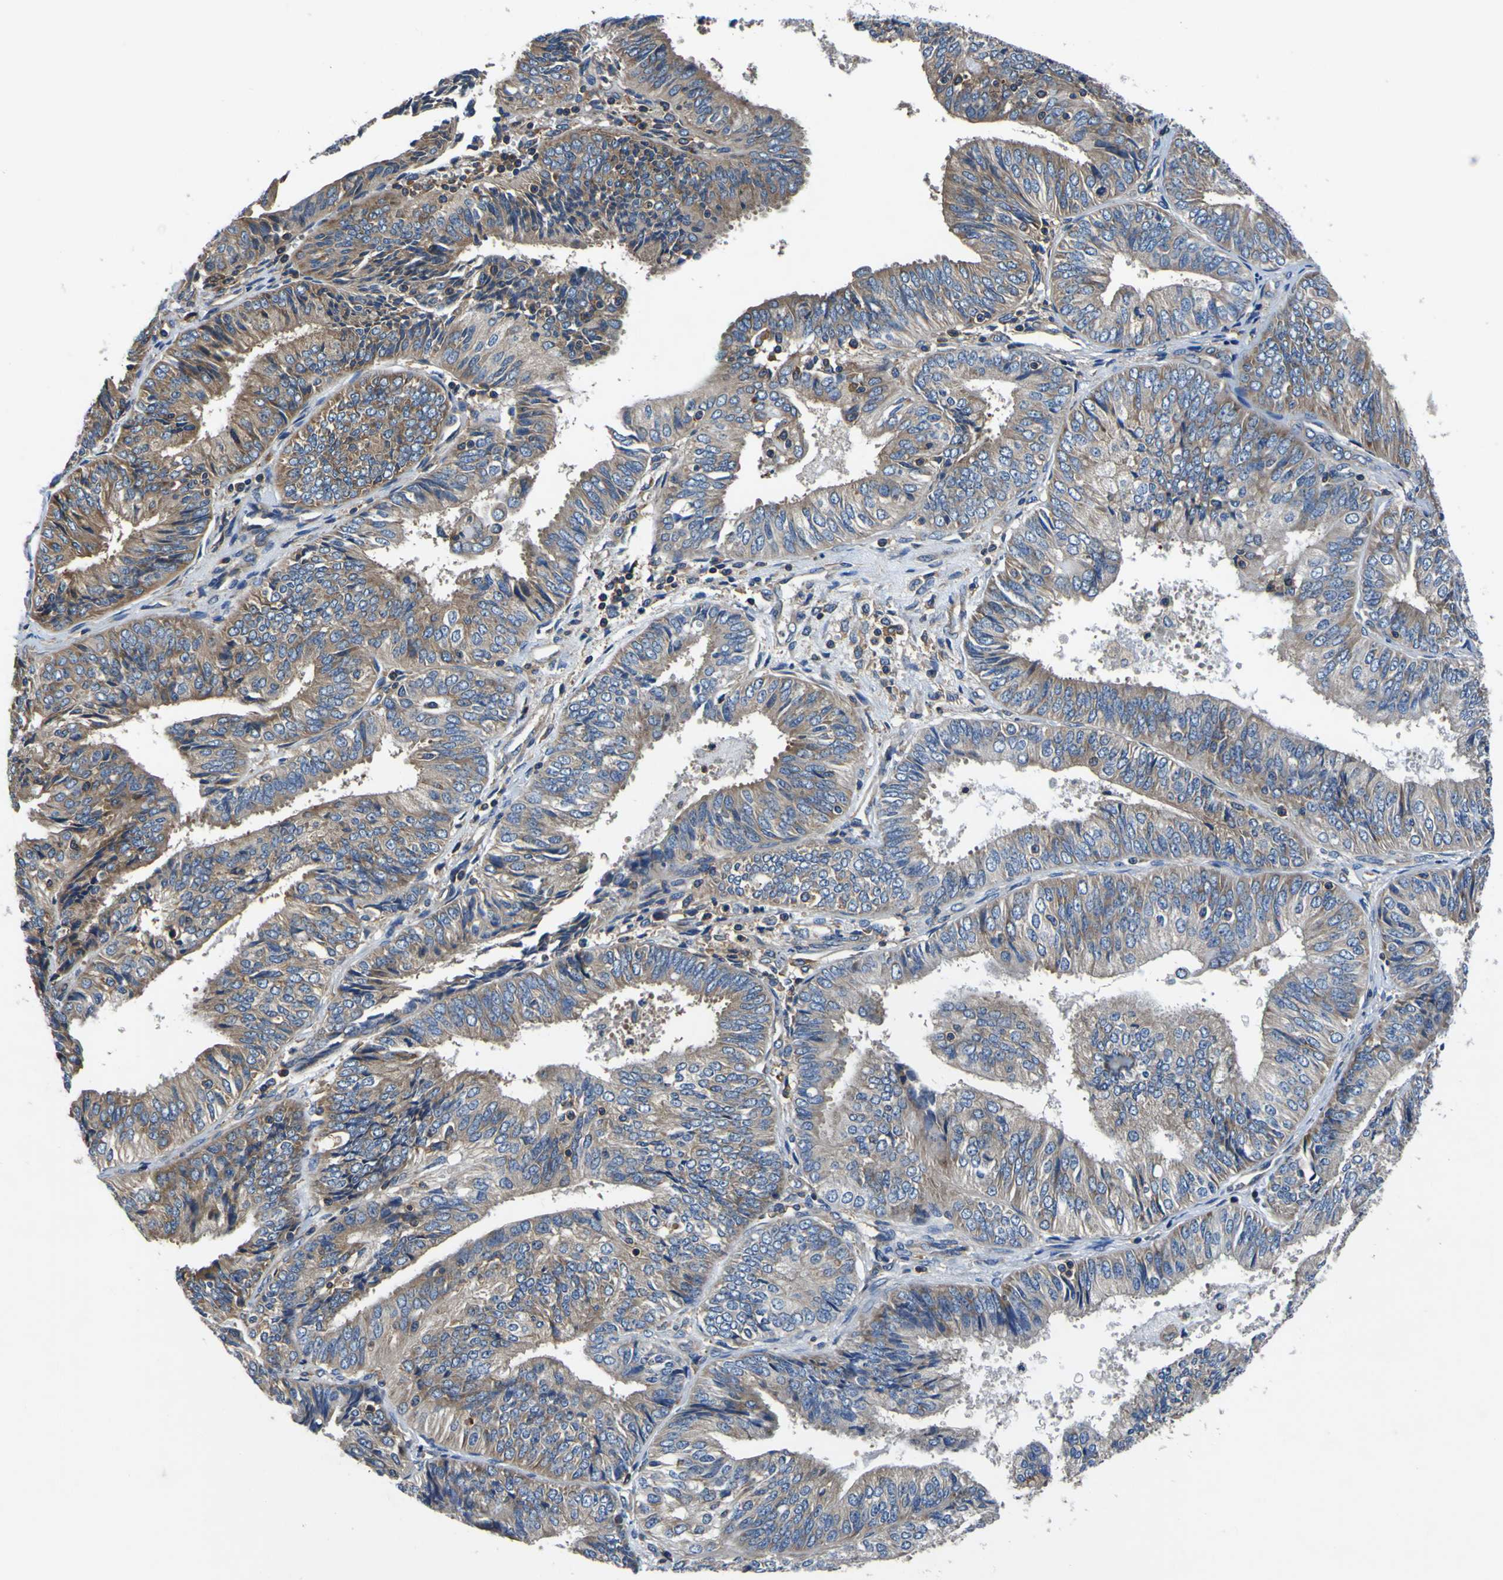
{"staining": {"intensity": "moderate", "quantity": "<25%", "location": "cytoplasmic/membranous"}, "tissue": "endometrial cancer", "cell_type": "Tumor cells", "image_type": "cancer", "snomed": [{"axis": "morphology", "description": "Adenocarcinoma, NOS"}, {"axis": "topography", "description": "Endometrium"}], "caption": "This image exhibits endometrial cancer stained with immunohistochemistry (IHC) to label a protein in brown. The cytoplasmic/membranous of tumor cells show moderate positivity for the protein. Nuclei are counter-stained blue.", "gene": "CNR2", "patient": {"sex": "female", "age": 58}}